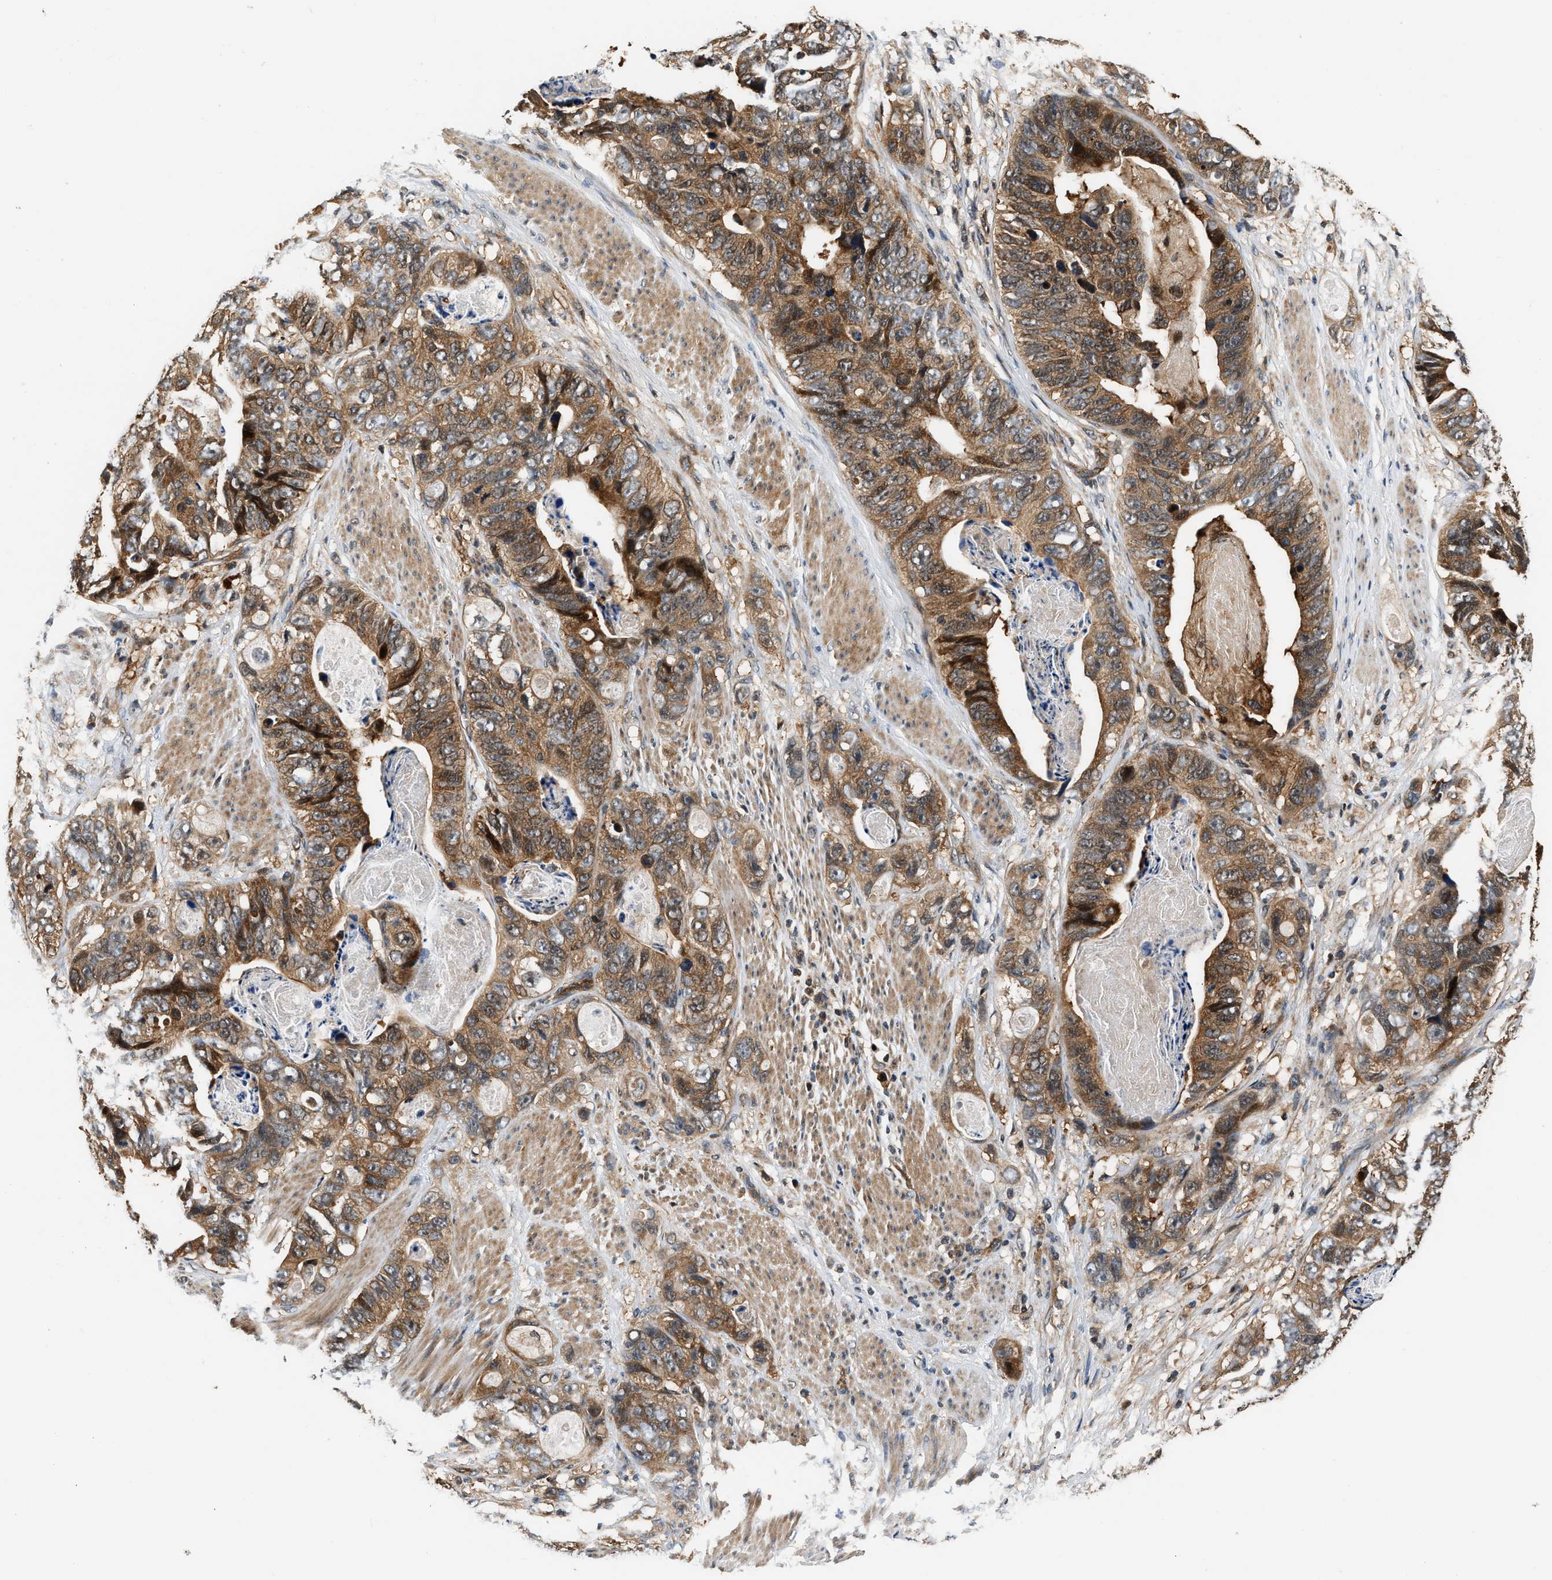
{"staining": {"intensity": "moderate", "quantity": ">75%", "location": "cytoplasmic/membranous"}, "tissue": "stomach cancer", "cell_type": "Tumor cells", "image_type": "cancer", "snomed": [{"axis": "morphology", "description": "Adenocarcinoma, NOS"}, {"axis": "topography", "description": "Stomach"}], "caption": "Immunohistochemical staining of stomach cancer (adenocarcinoma) exhibits moderate cytoplasmic/membranous protein staining in approximately >75% of tumor cells.", "gene": "TUT7", "patient": {"sex": "female", "age": 89}}